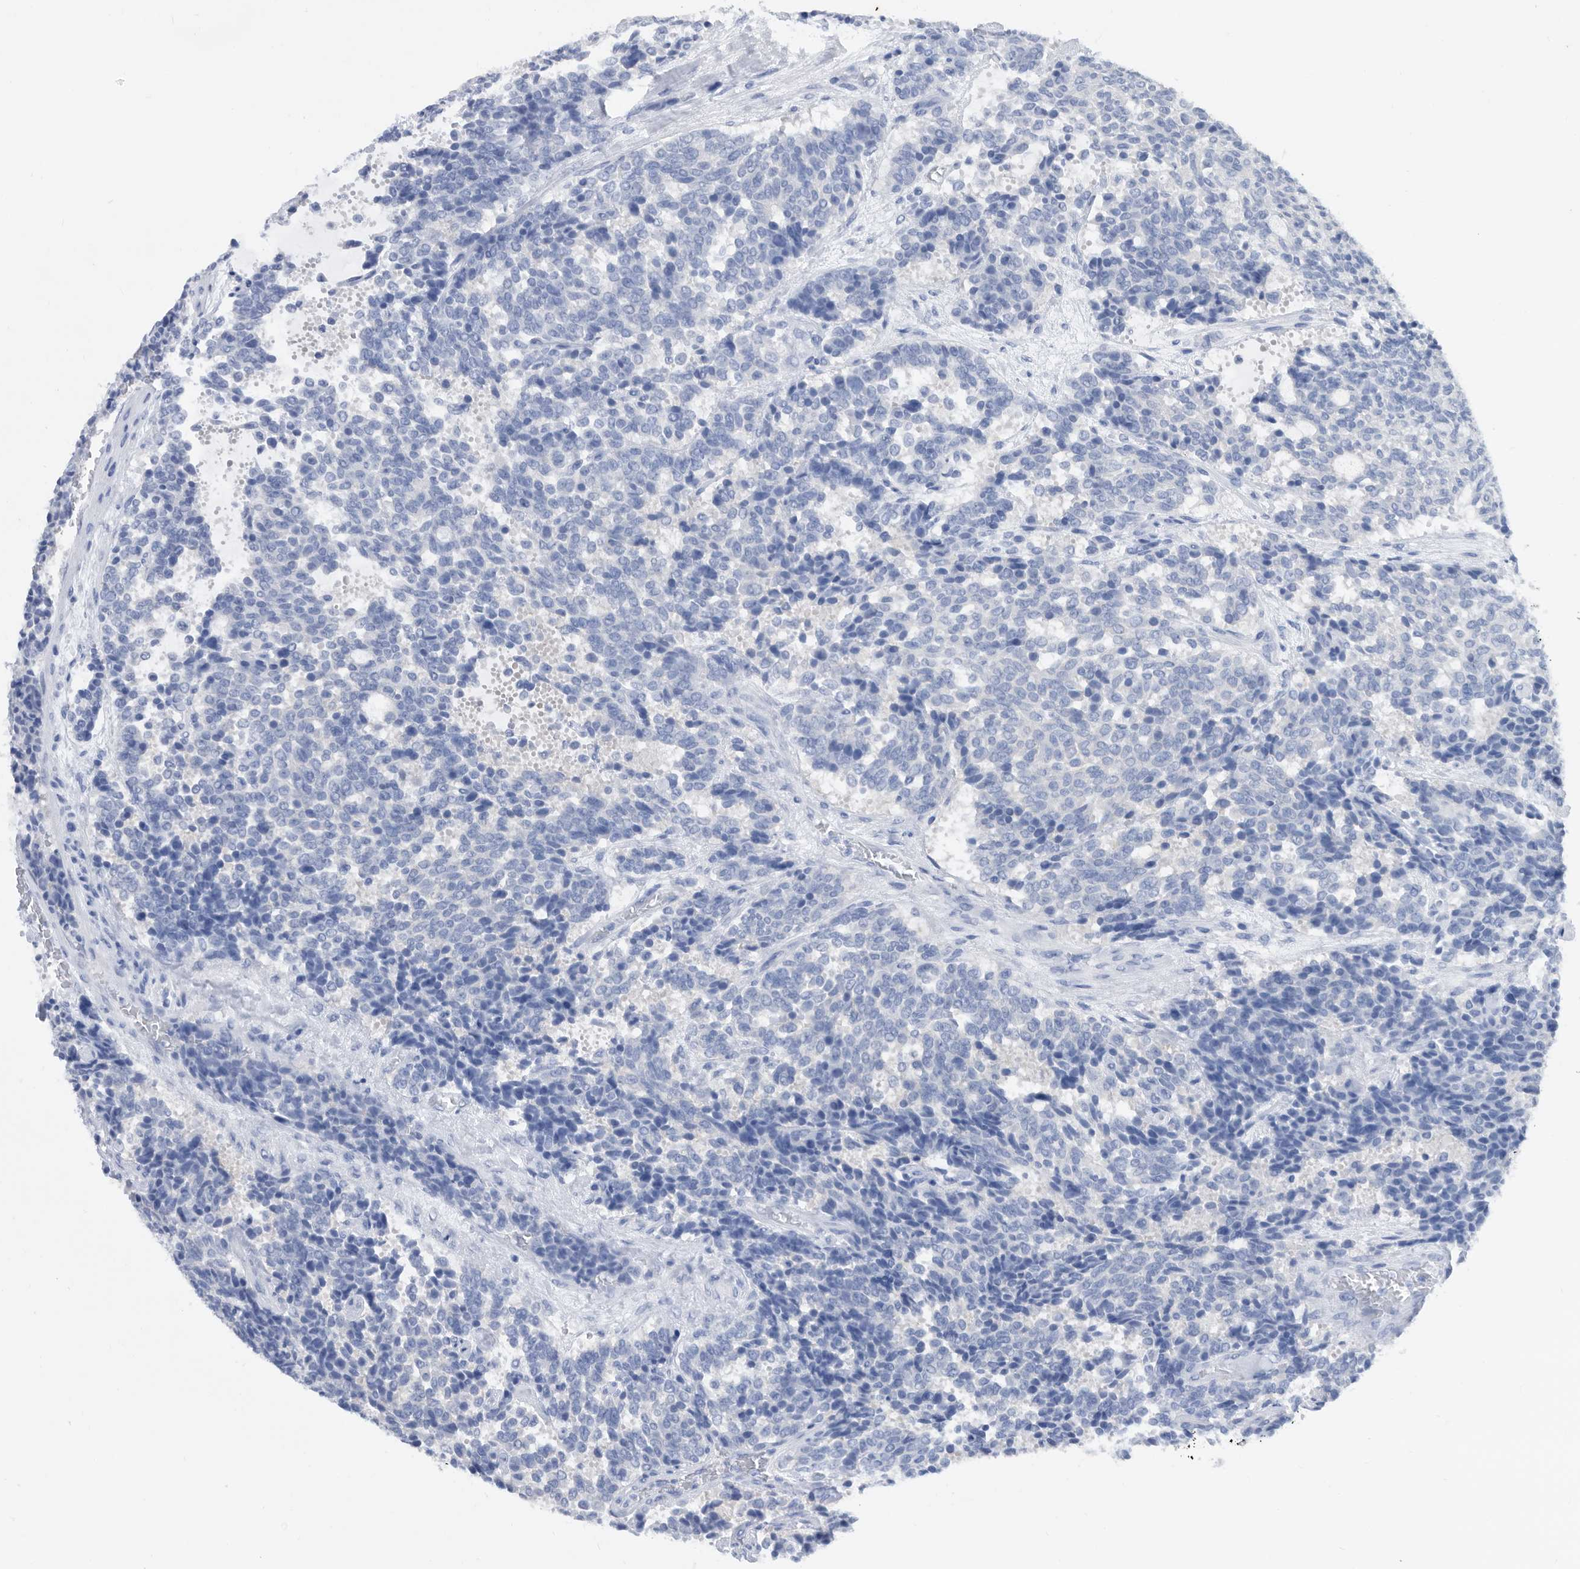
{"staining": {"intensity": "negative", "quantity": "none", "location": "none"}, "tissue": "carcinoid", "cell_type": "Tumor cells", "image_type": "cancer", "snomed": [{"axis": "morphology", "description": "Carcinoid, malignant, NOS"}, {"axis": "topography", "description": "Pancreas"}], "caption": "The immunohistochemistry (IHC) image has no significant positivity in tumor cells of malignant carcinoid tissue.", "gene": "CCT4", "patient": {"sex": "female", "age": 54}}